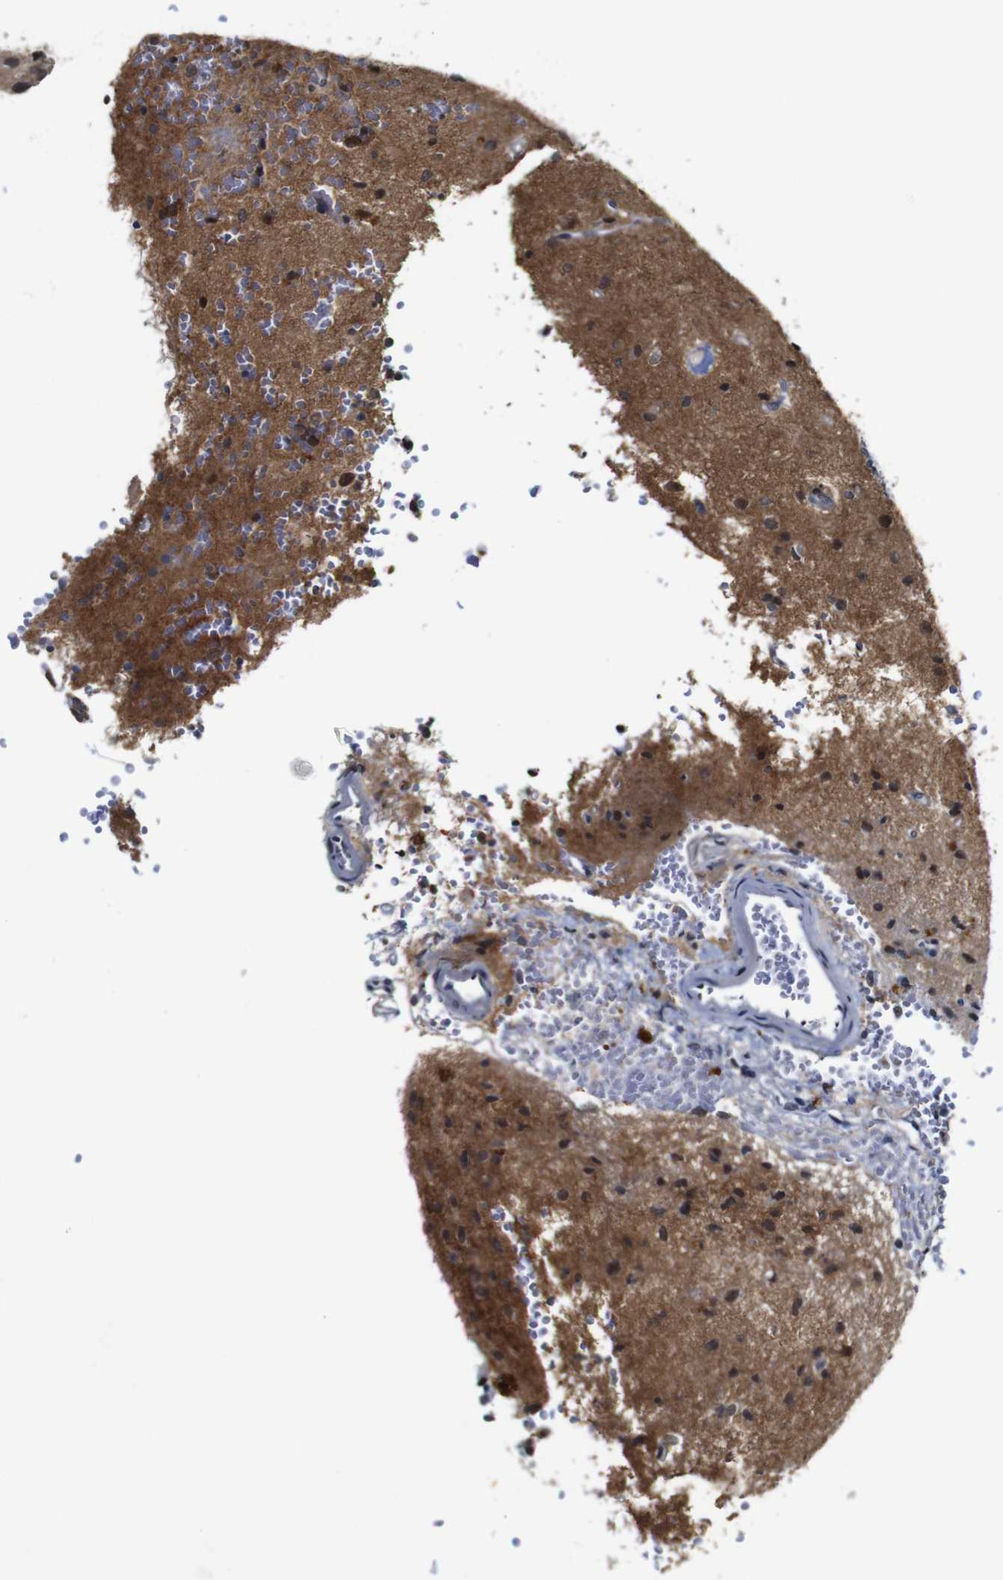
{"staining": {"intensity": "moderate", "quantity": "<25%", "location": "nuclear"}, "tissue": "glioma", "cell_type": "Tumor cells", "image_type": "cancer", "snomed": [{"axis": "morphology", "description": "Glioma, malignant, High grade"}, {"axis": "topography", "description": "pancreas cauda"}], "caption": "Immunohistochemical staining of high-grade glioma (malignant) exhibits low levels of moderate nuclear expression in approximately <25% of tumor cells. Immunohistochemistry stains the protein of interest in brown and the nuclei are stained blue.", "gene": "NTRK3", "patient": {"sex": "male", "age": 60}}